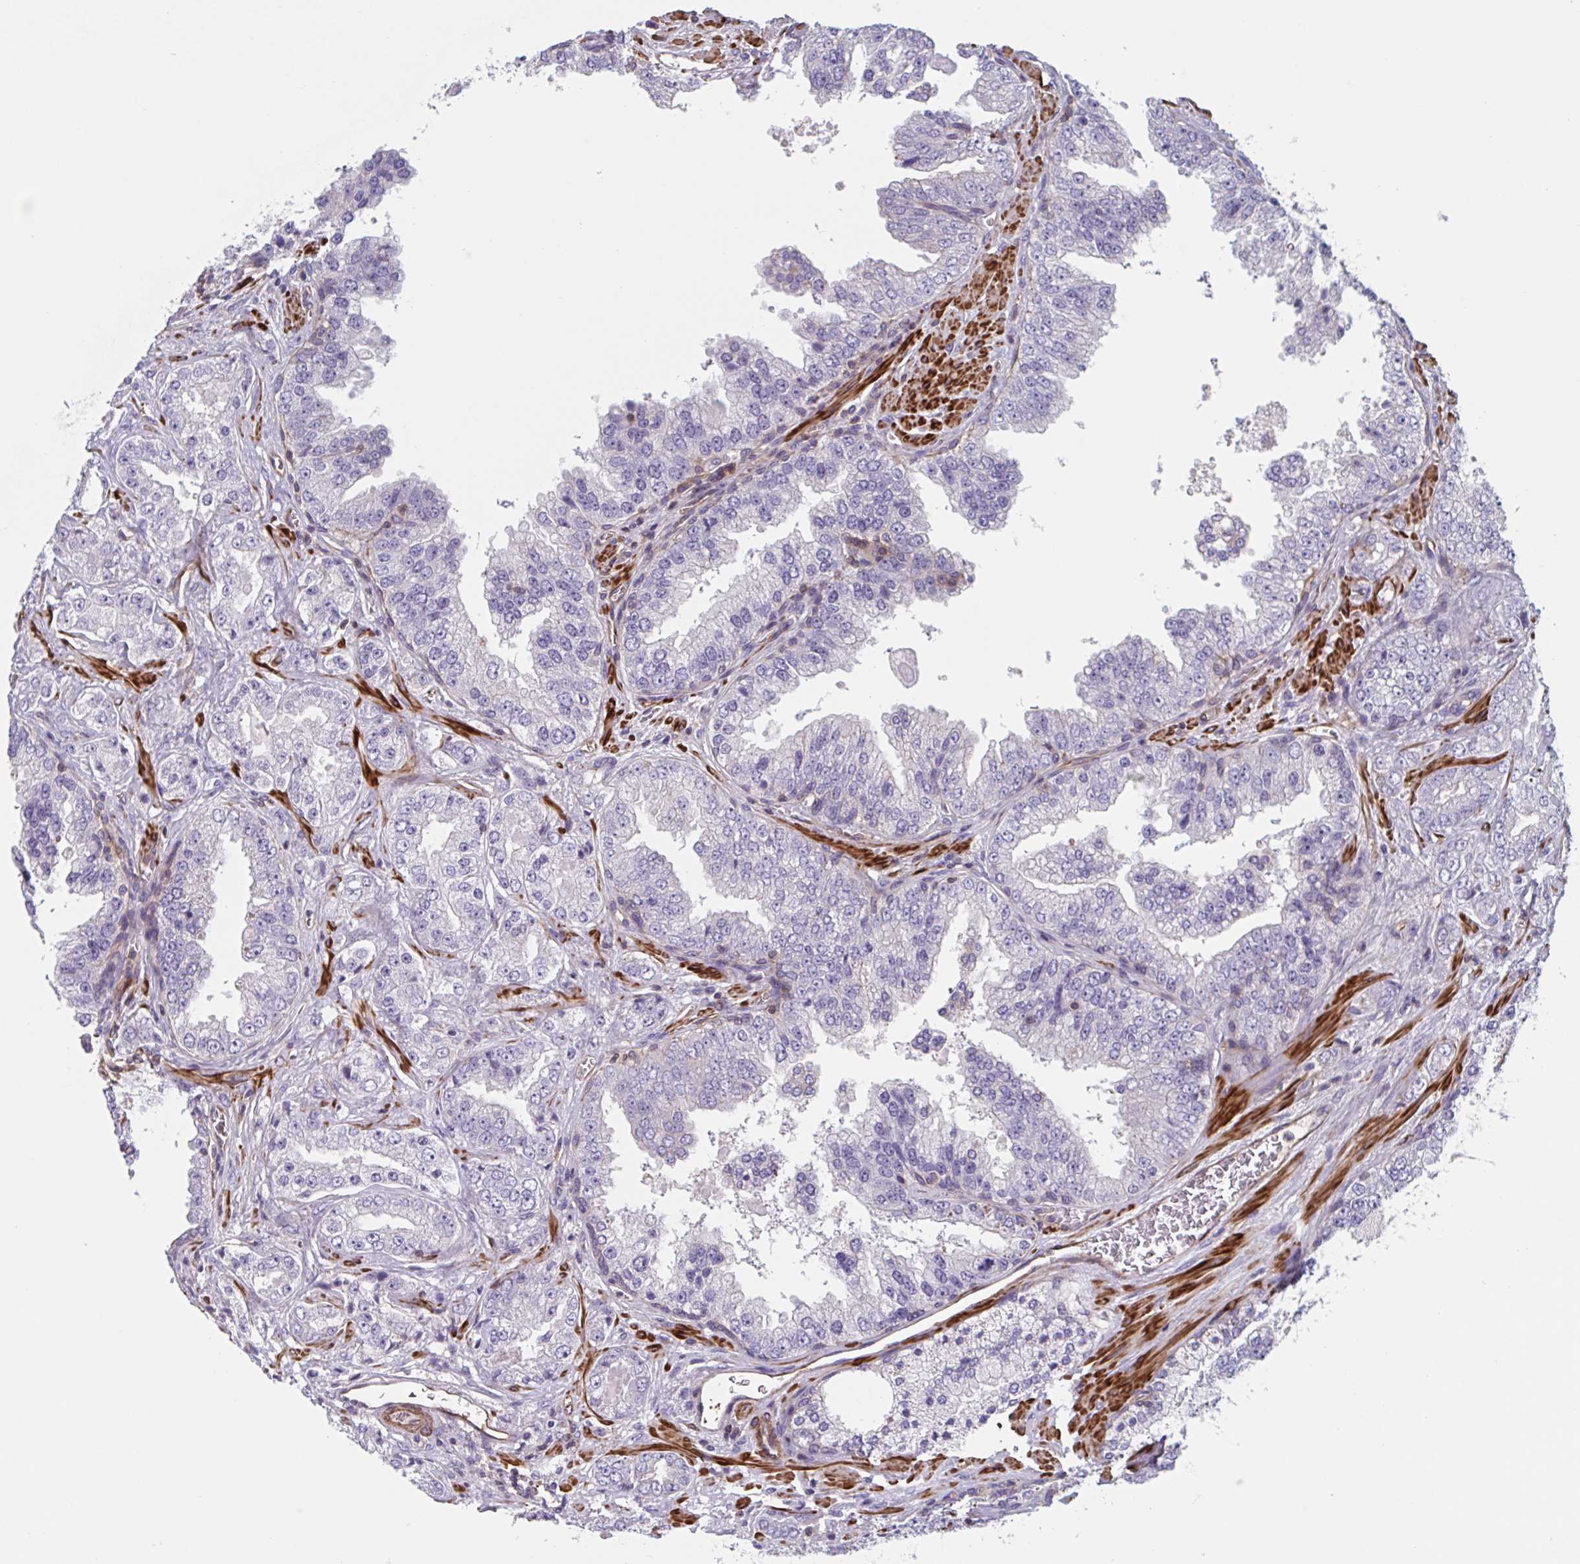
{"staining": {"intensity": "negative", "quantity": "none", "location": "none"}, "tissue": "prostate cancer", "cell_type": "Tumor cells", "image_type": "cancer", "snomed": [{"axis": "morphology", "description": "Adenocarcinoma, High grade"}, {"axis": "topography", "description": "Prostate"}], "caption": "DAB immunohistochemical staining of human prostate cancer (high-grade adenocarcinoma) displays no significant staining in tumor cells.", "gene": "SHISA7", "patient": {"sex": "male", "age": 67}}